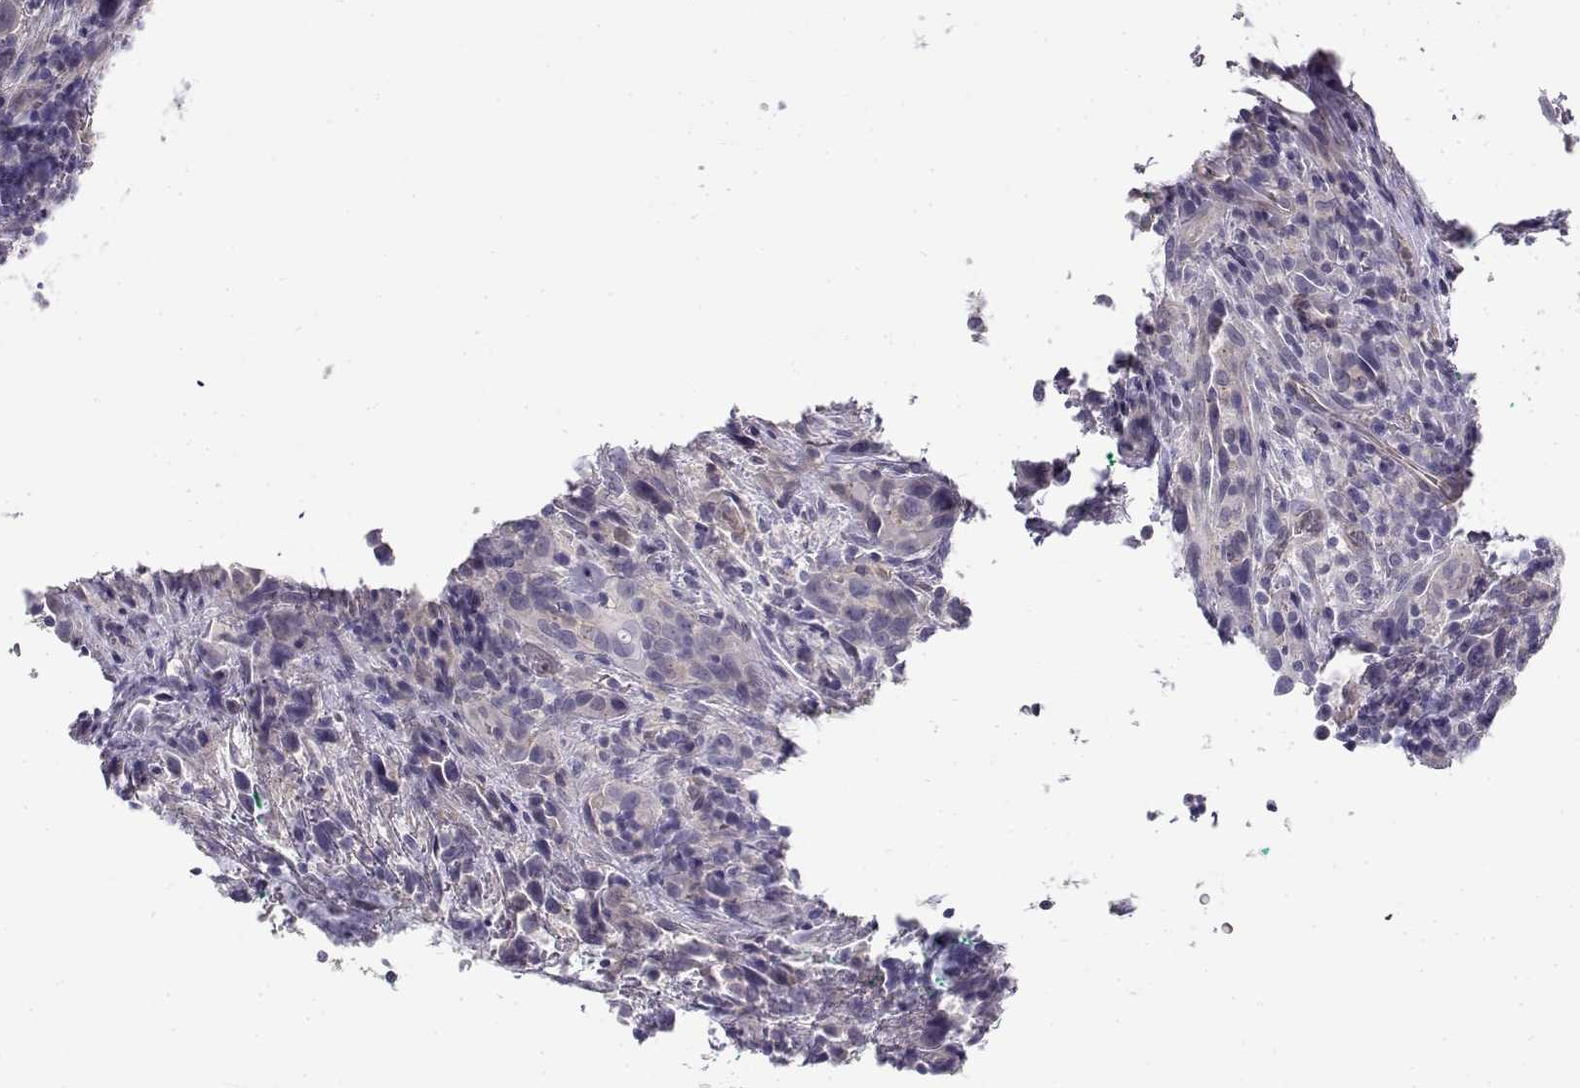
{"staining": {"intensity": "negative", "quantity": "none", "location": "none"}, "tissue": "urothelial cancer", "cell_type": "Tumor cells", "image_type": "cancer", "snomed": [{"axis": "morphology", "description": "Urothelial carcinoma, NOS"}, {"axis": "morphology", "description": "Urothelial carcinoma, High grade"}, {"axis": "topography", "description": "Urinary bladder"}], "caption": "DAB immunohistochemical staining of urothelial carcinoma (high-grade) demonstrates no significant positivity in tumor cells.", "gene": "MYO1A", "patient": {"sex": "female", "age": 64}}